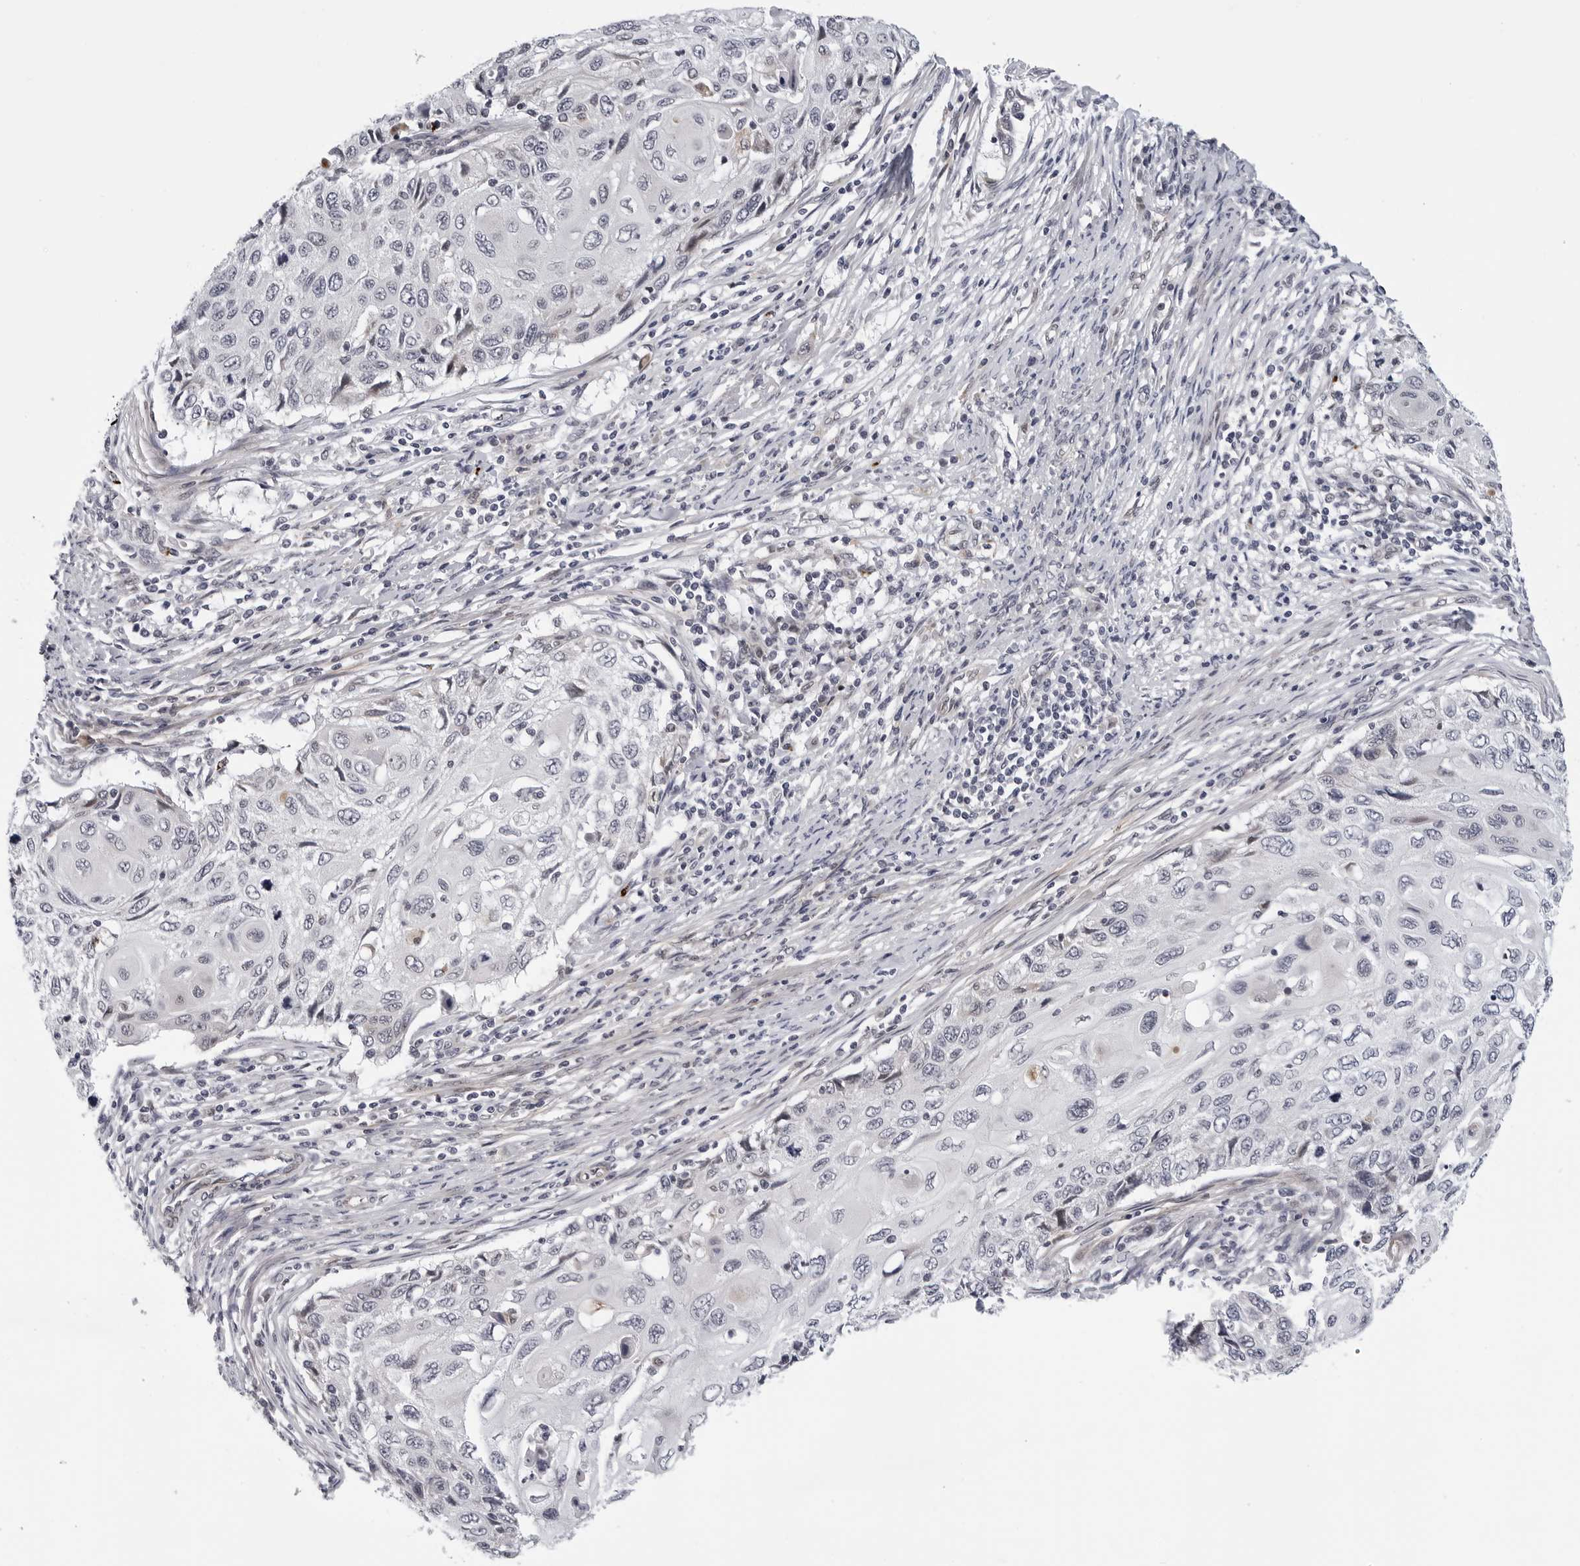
{"staining": {"intensity": "negative", "quantity": "none", "location": "none"}, "tissue": "cervical cancer", "cell_type": "Tumor cells", "image_type": "cancer", "snomed": [{"axis": "morphology", "description": "Squamous cell carcinoma, NOS"}, {"axis": "topography", "description": "Cervix"}], "caption": "Immunohistochemical staining of human cervical squamous cell carcinoma reveals no significant positivity in tumor cells.", "gene": "KIAA1614", "patient": {"sex": "female", "age": 70}}